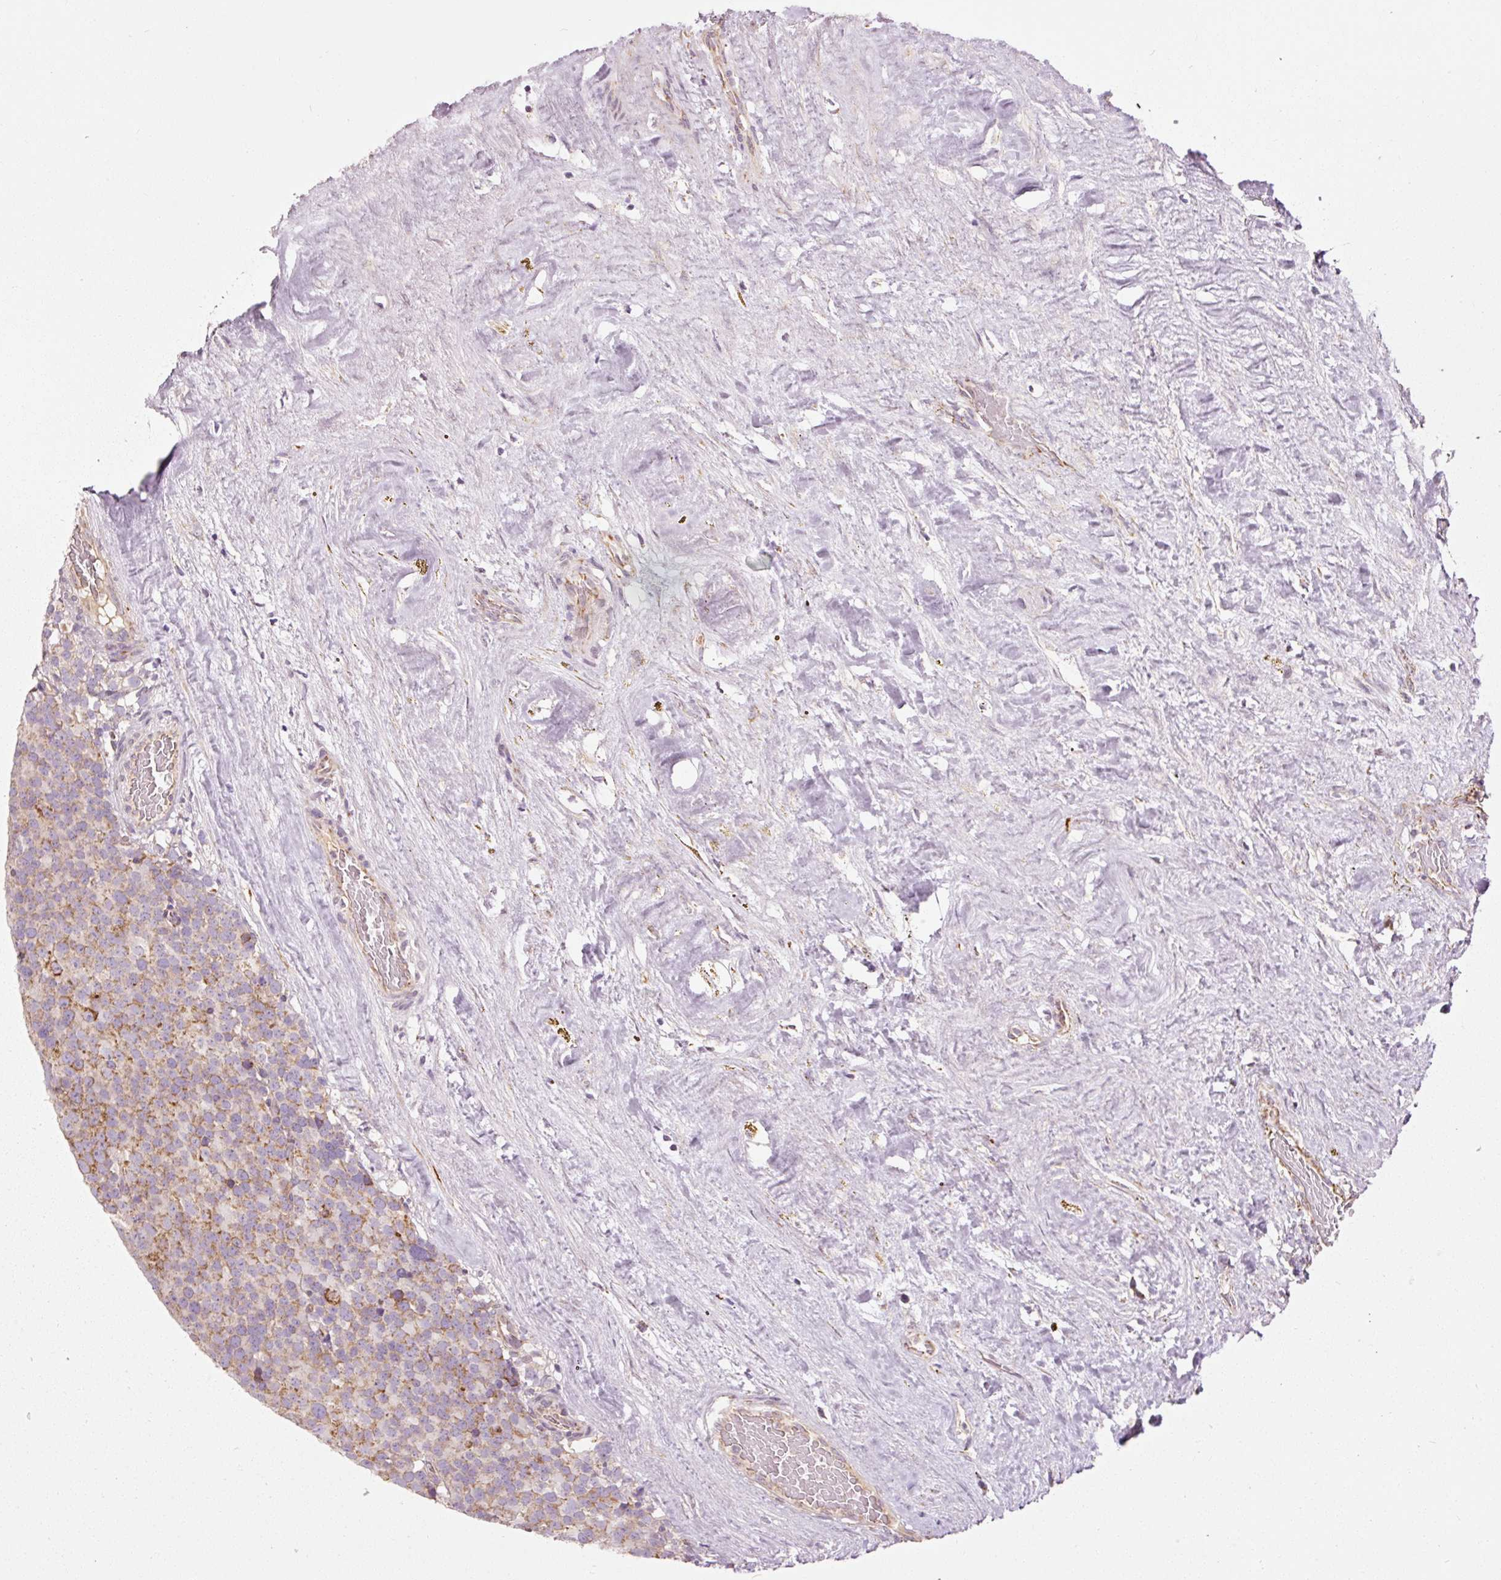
{"staining": {"intensity": "strong", "quantity": "<25%", "location": "cytoplasmic/membranous"}, "tissue": "testis cancer", "cell_type": "Tumor cells", "image_type": "cancer", "snomed": [{"axis": "morphology", "description": "Seminoma, NOS"}, {"axis": "topography", "description": "Testis"}], "caption": "Brown immunohistochemical staining in human testis cancer (seminoma) exhibits strong cytoplasmic/membranous positivity in about <25% of tumor cells.", "gene": "NDUFB4", "patient": {"sex": "male", "age": 71}}